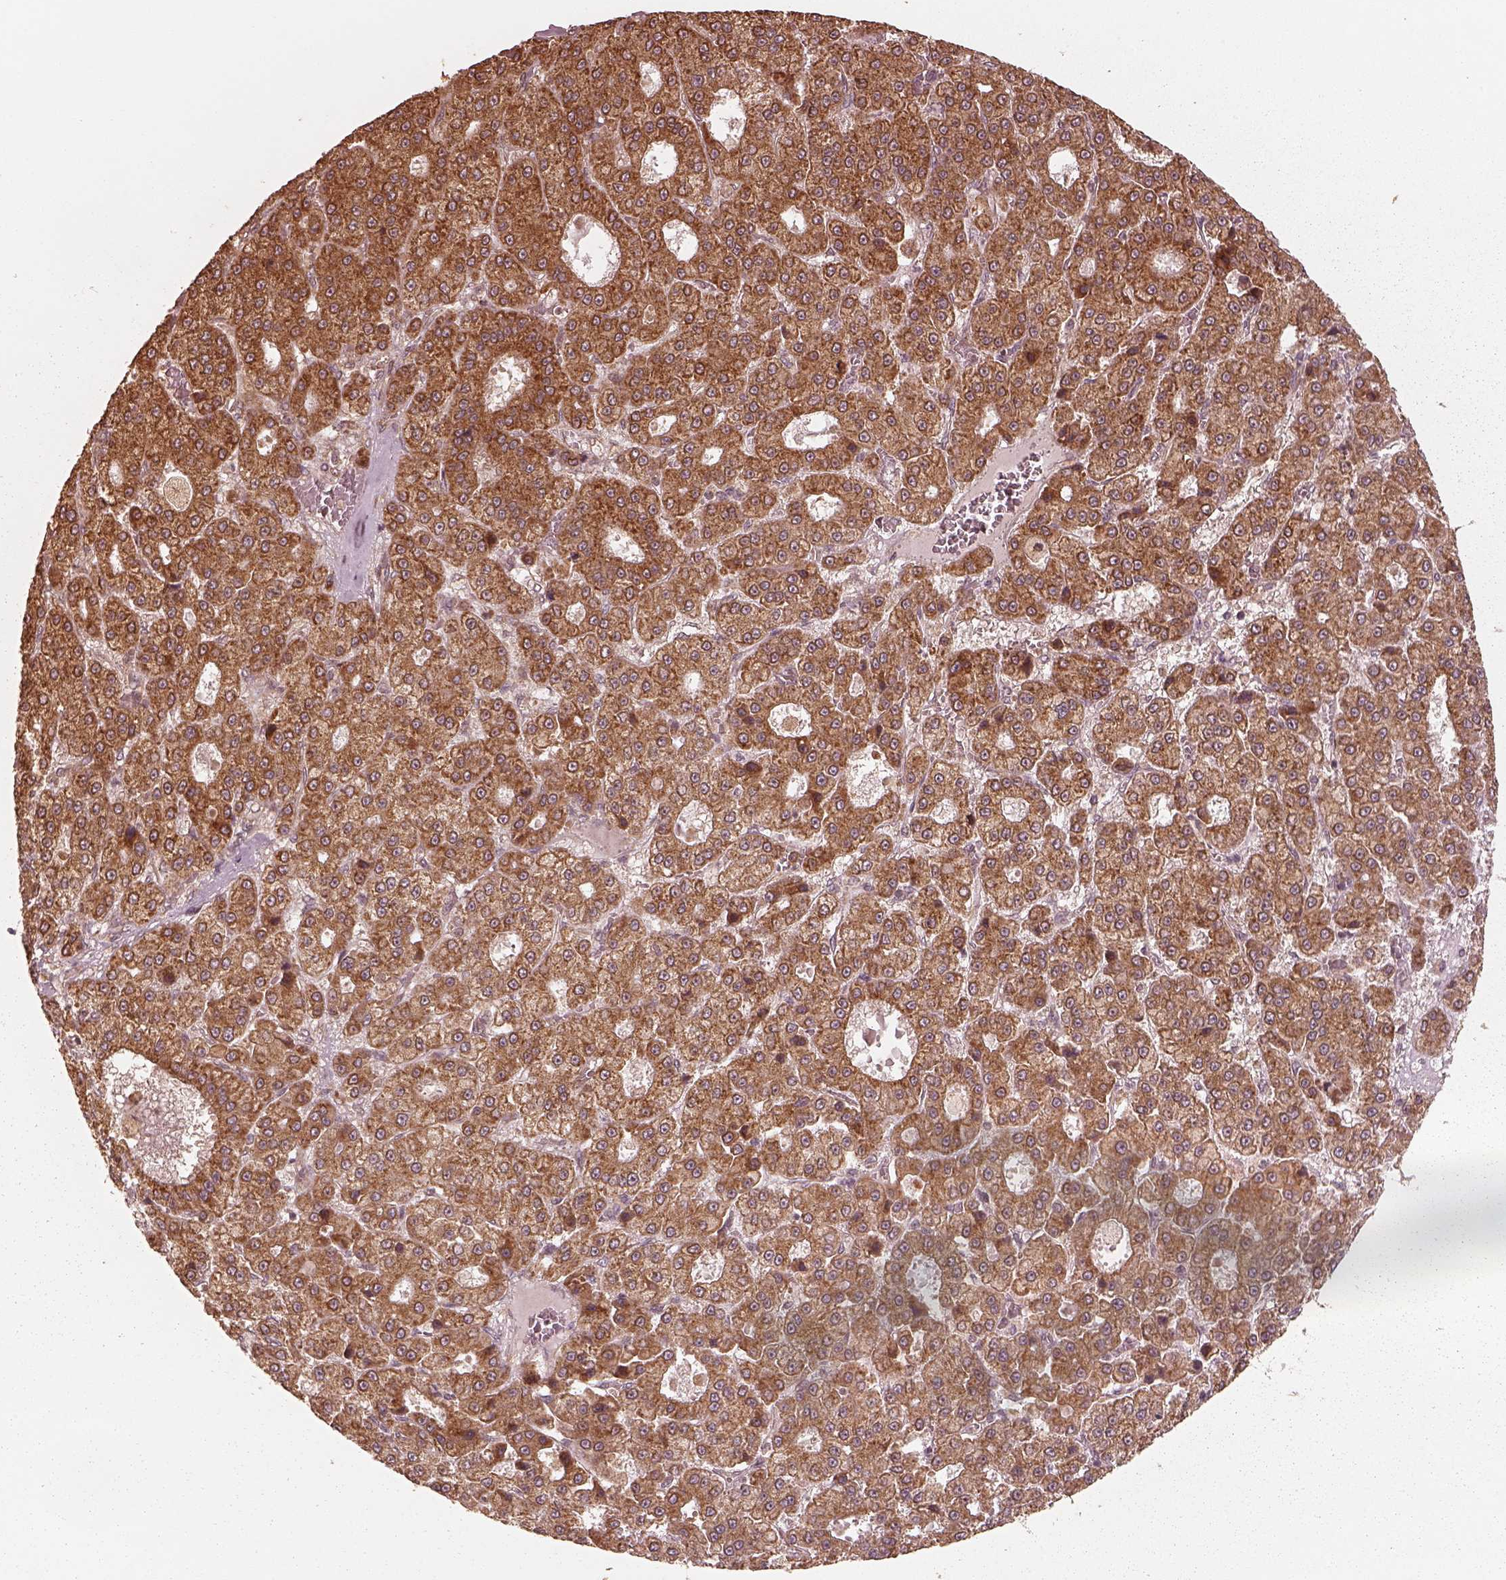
{"staining": {"intensity": "strong", "quantity": ">75%", "location": "cytoplasmic/membranous"}, "tissue": "liver cancer", "cell_type": "Tumor cells", "image_type": "cancer", "snomed": [{"axis": "morphology", "description": "Carcinoma, Hepatocellular, NOS"}, {"axis": "topography", "description": "Liver"}], "caption": "Protein expression analysis of human liver cancer (hepatocellular carcinoma) reveals strong cytoplasmic/membranous positivity in approximately >75% of tumor cells. (Stains: DAB in brown, nuclei in blue, Microscopy: brightfield microscopy at high magnification).", "gene": "DNAJC25", "patient": {"sex": "male", "age": 70}}